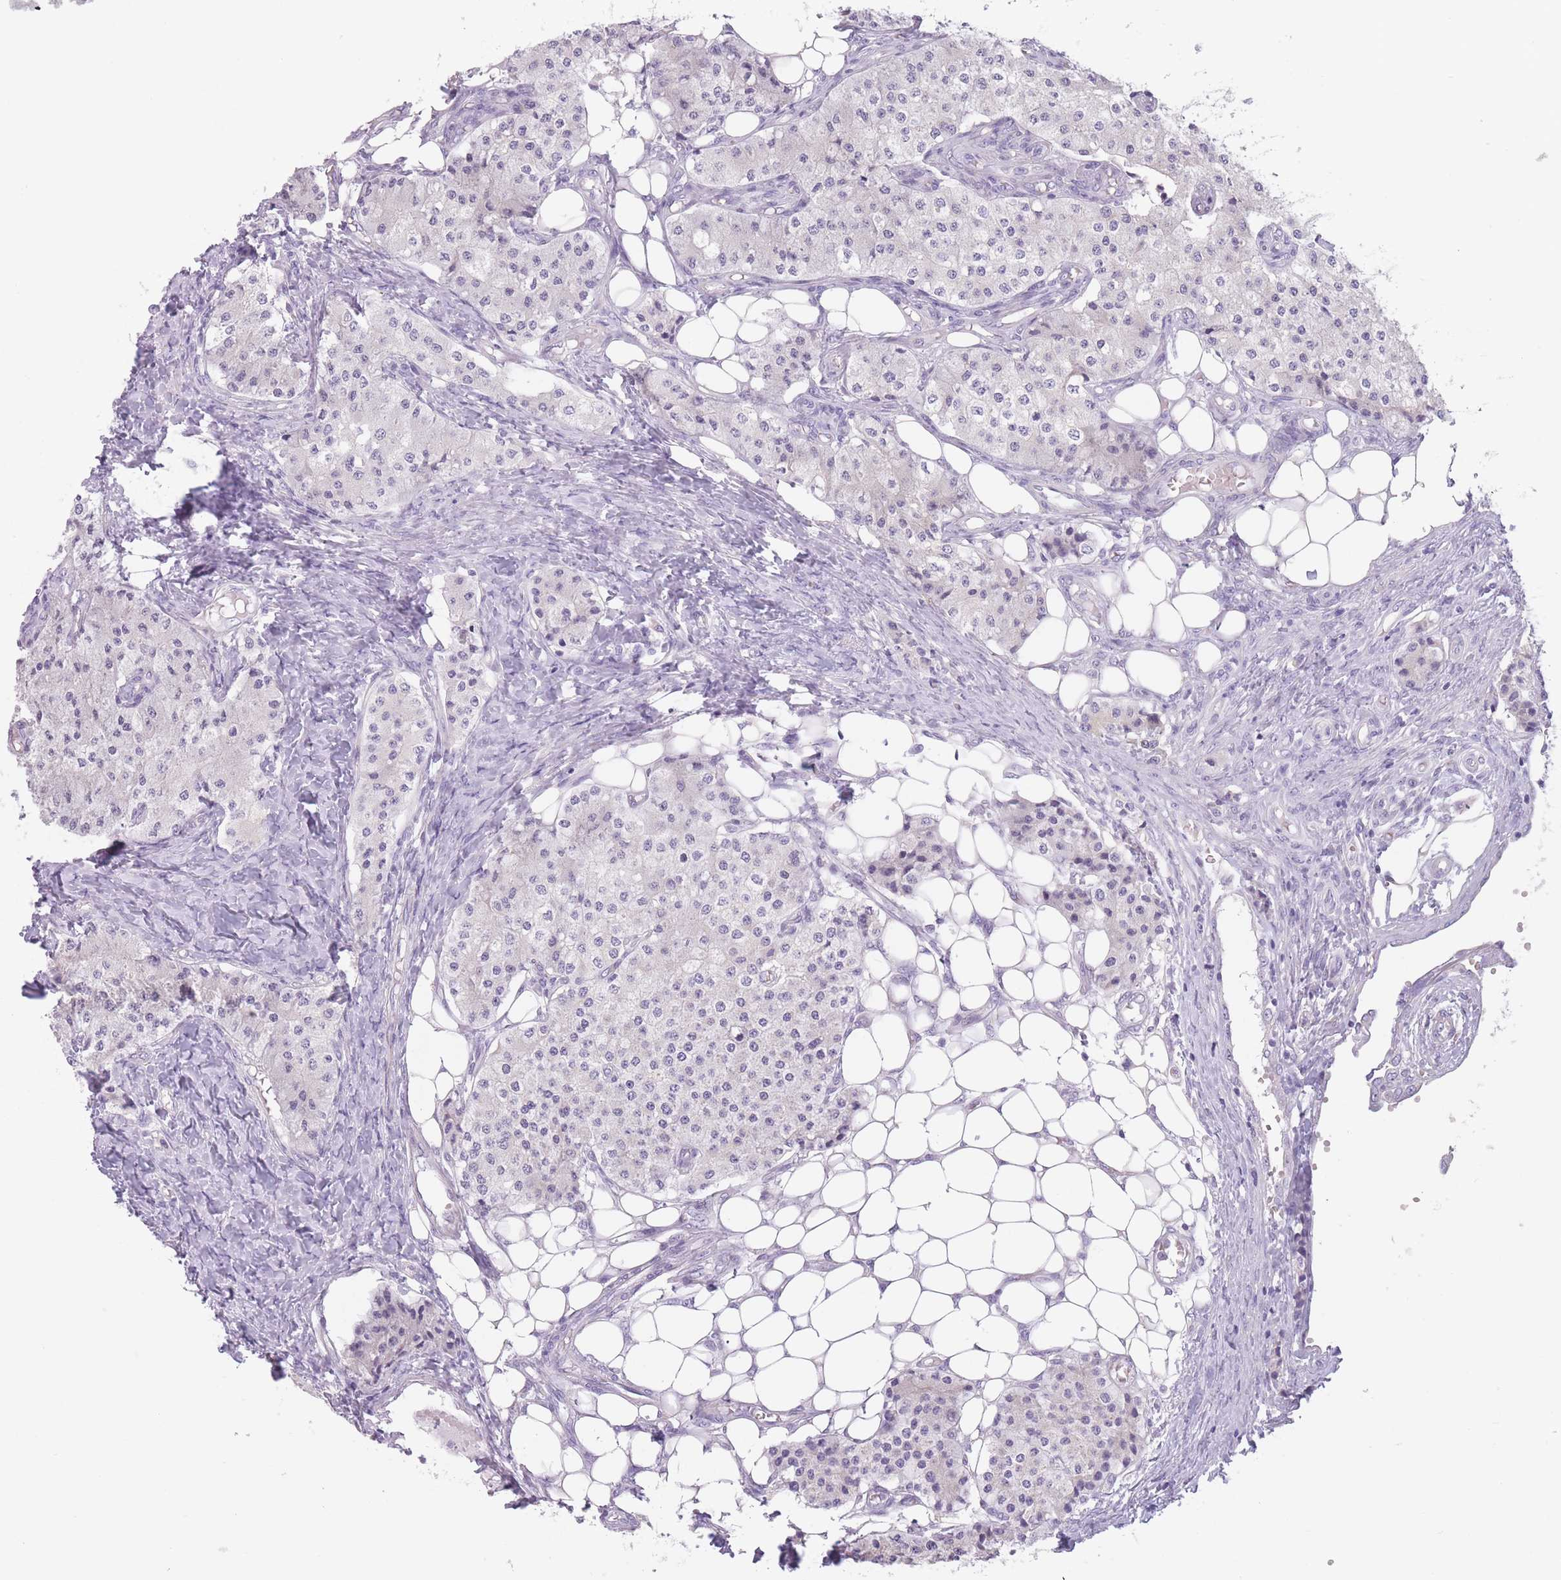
{"staining": {"intensity": "negative", "quantity": "none", "location": "none"}, "tissue": "carcinoid", "cell_type": "Tumor cells", "image_type": "cancer", "snomed": [{"axis": "morphology", "description": "Carcinoid, malignant, NOS"}, {"axis": "topography", "description": "Colon"}], "caption": "A micrograph of human carcinoid (malignant) is negative for staining in tumor cells. The staining is performed using DAB (3,3'-diaminobenzidine) brown chromogen with nuclei counter-stained in using hematoxylin.", "gene": "TMEM236", "patient": {"sex": "female", "age": 52}}